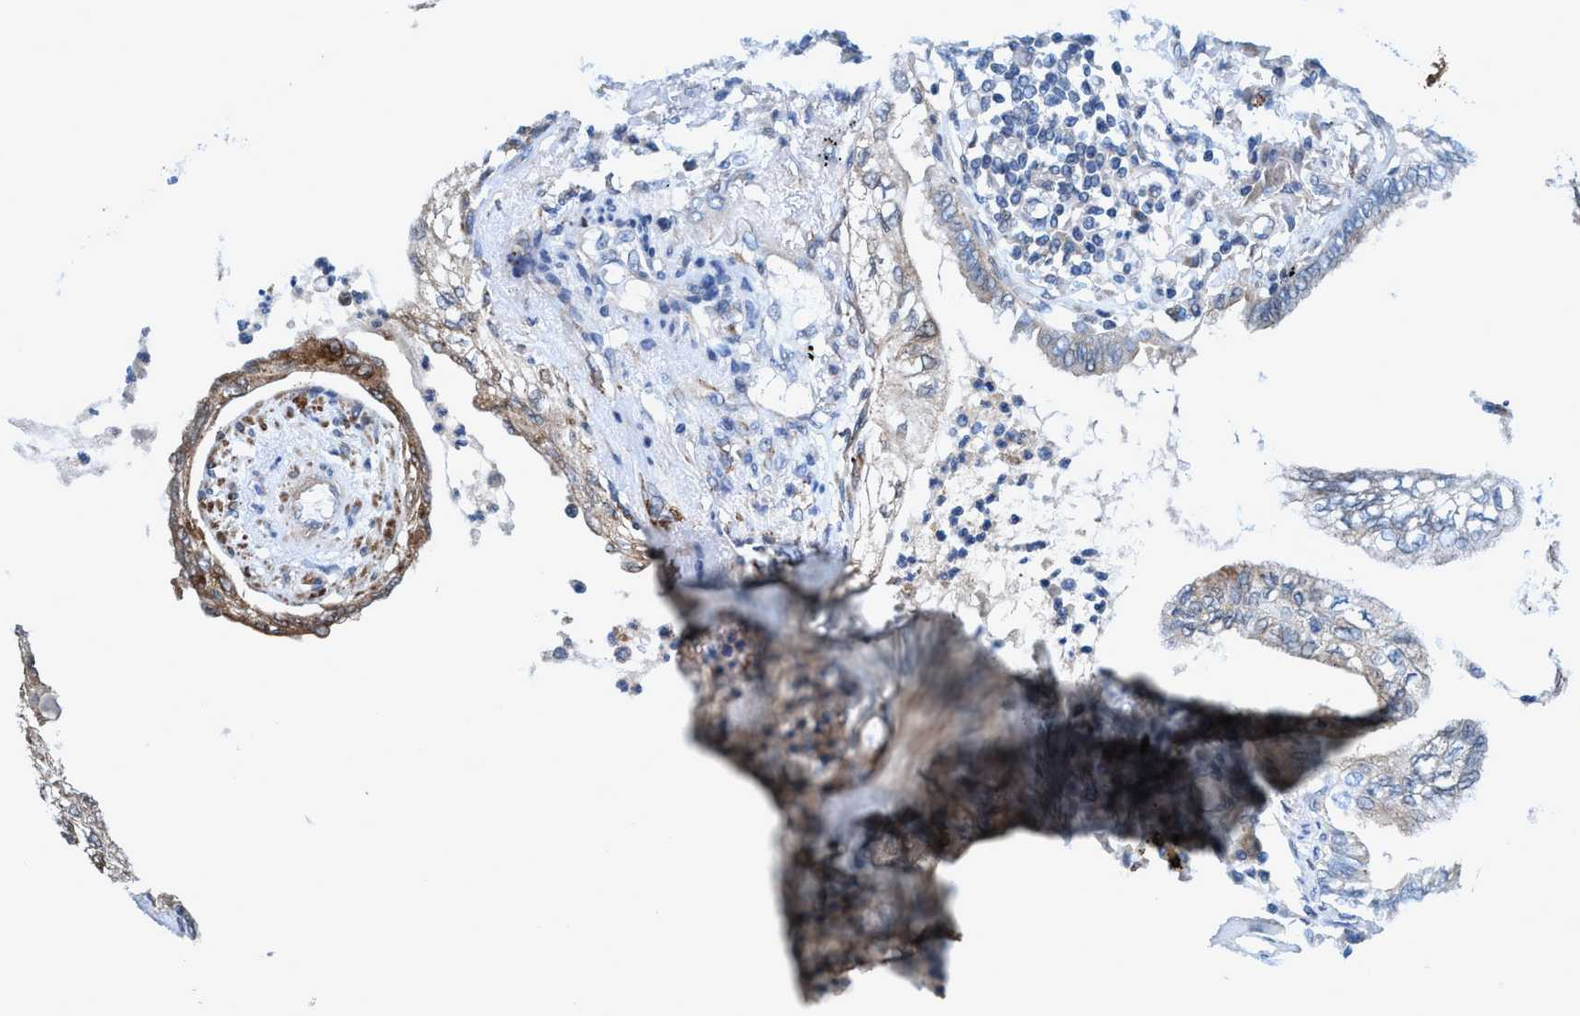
{"staining": {"intensity": "weak", "quantity": "<25%", "location": "cytoplasmic/membranous"}, "tissue": "lung cancer", "cell_type": "Tumor cells", "image_type": "cancer", "snomed": [{"axis": "morphology", "description": "Normal tissue, NOS"}, {"axis": "morphology", "description": "Adenocarcinoma, NOS"}, {"axis": "topography", "description": "Bronchus"}, {"axis": "topography", "description": "Lung"}], "caption": "An IHC micrograph of lung adenocarcinoma is shown. There is no staining in tumor cells of lung adenocarcinoma.", "gene": "TRIM65", "patient": {"sex": "female", "age": 70}}